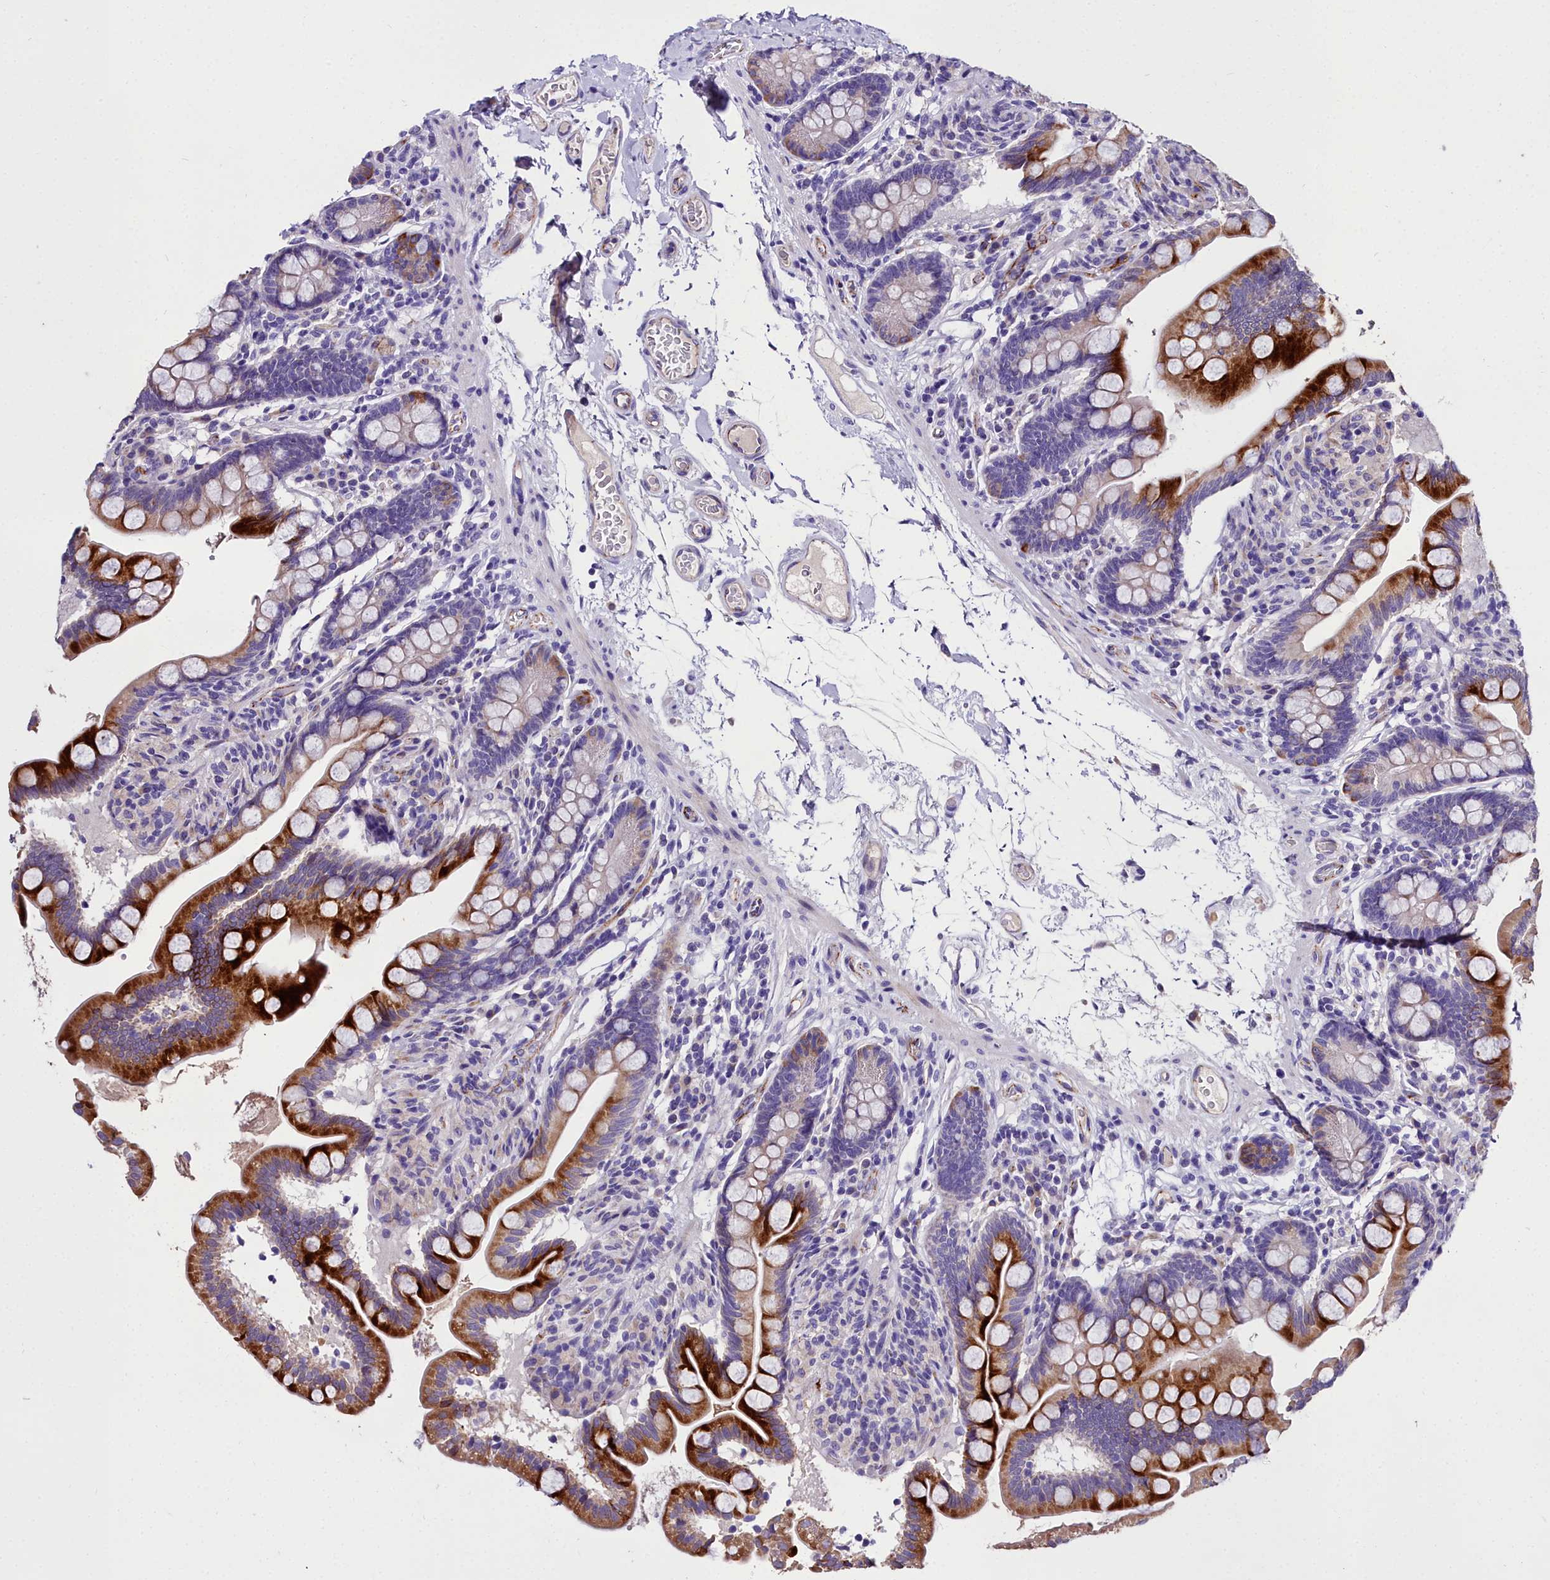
{"staining": {"intensity": "strong", "quantity": "<25%", "location": "cytoplasmic/membranous"}, "tissue": "small intestine", "cell_type": "Glandular cells", "image_type": "normal", "snomed": [{"axis": "morphology", "description": "Normal tissue, NOS"}, {"axis": "topography", "description": "Small intestine"}], "caption": "Immunohistochemistry of normal human small intestine exhibits medium levels of strong cytoplasmic/membranous positivity in approximately <25% of glandular cells.", "gene": "MS4A18", "patient": {"sex": "female", "age": 64}}